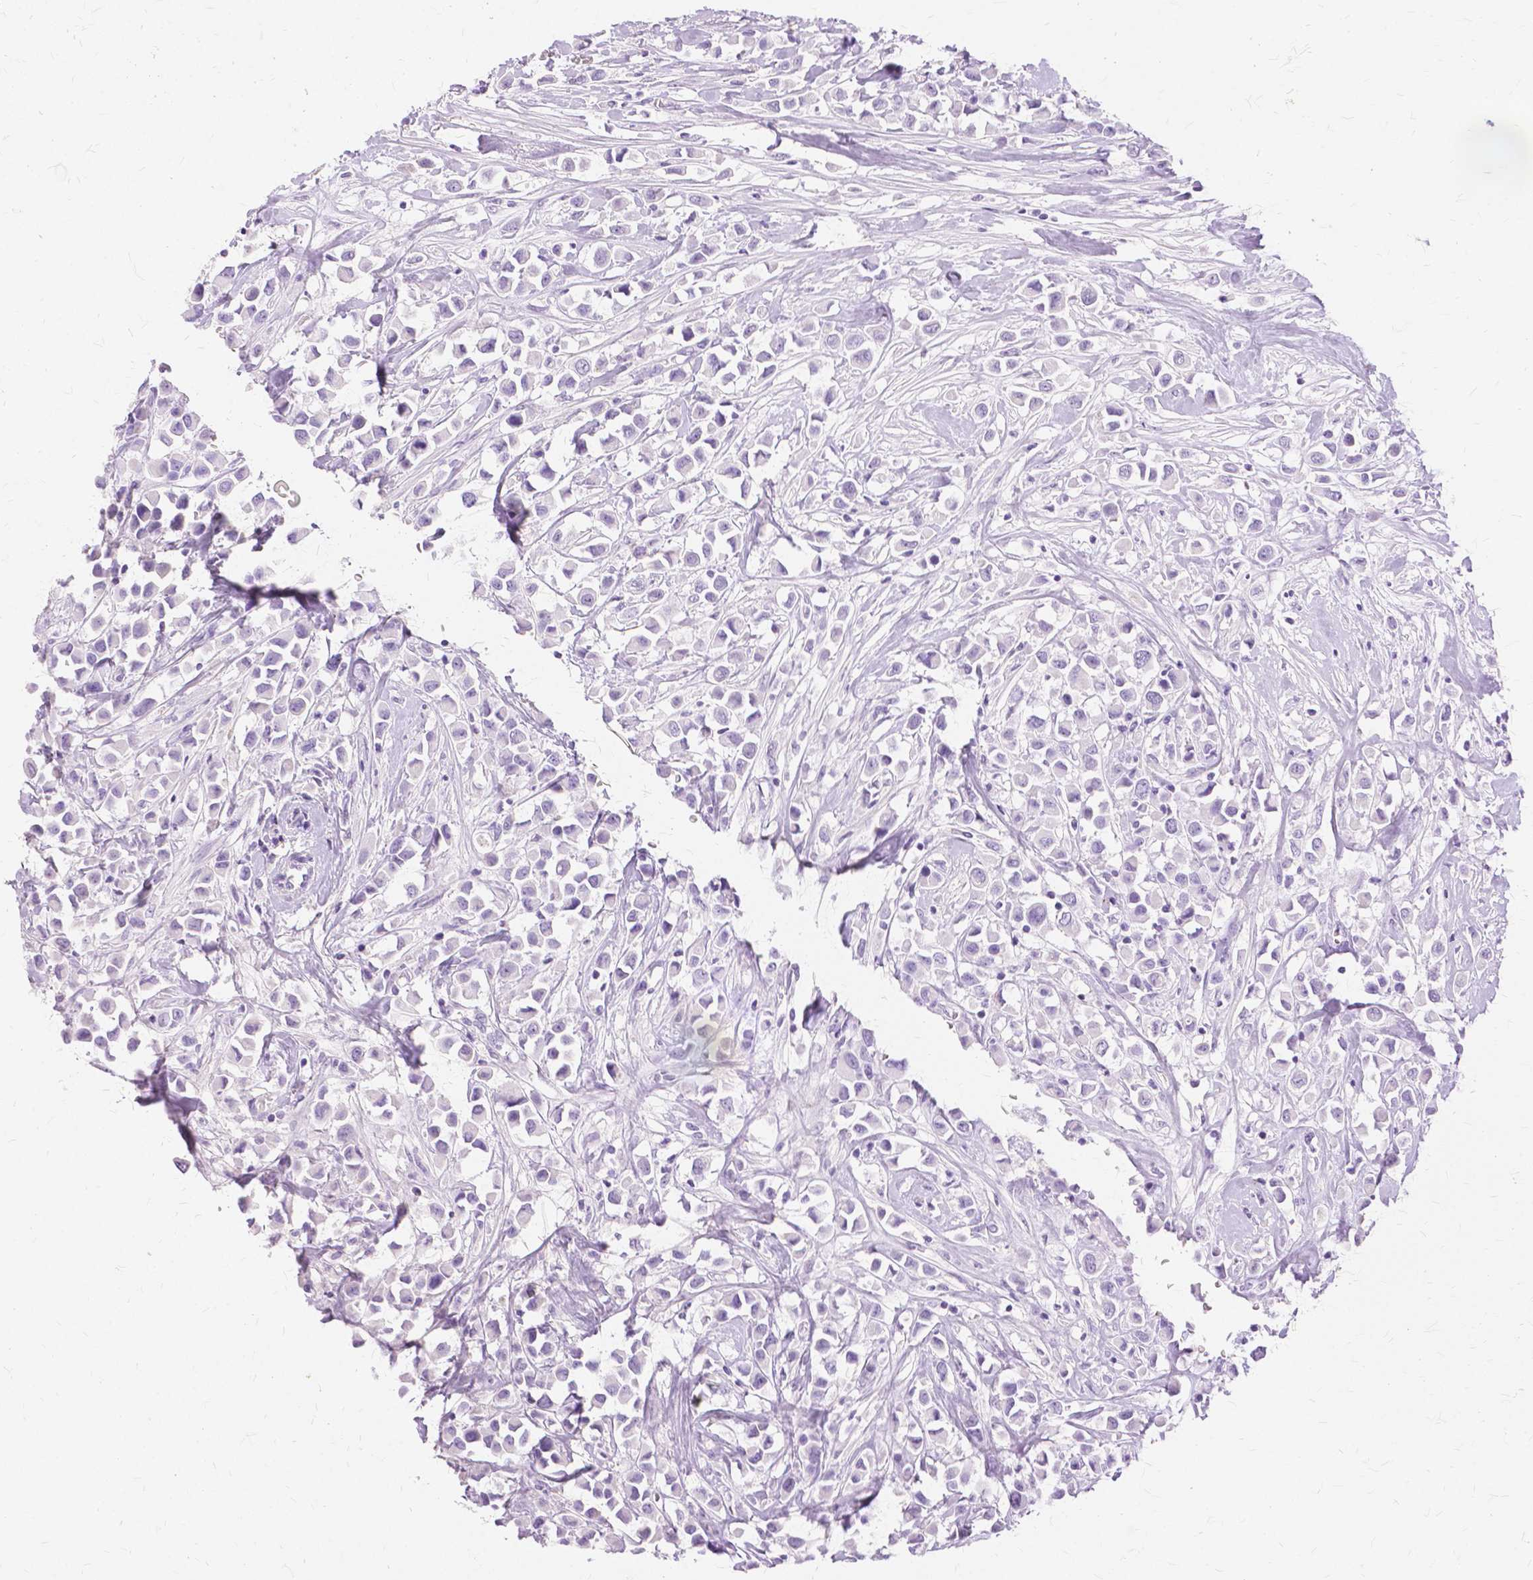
{"staining": {"intensity": "negative", "quantity": "none", "location": "none"}, "tissue": "breast cancer", "cell_type": "Tumor cells", "image_type": "cancer", "snomed": [{"axis": "morphology", "description": "Duct carcinoma"}, {"axis": "topography", "description": "Breast"}], "caption": "A high-resolution photomicrograph shows immunohistochemistry staining of breast invasive ductal carcinoma, which shows no significant staining in tumor cells.", "gene": "TGM1", "patient": {"sex": "female", "age": 61}}